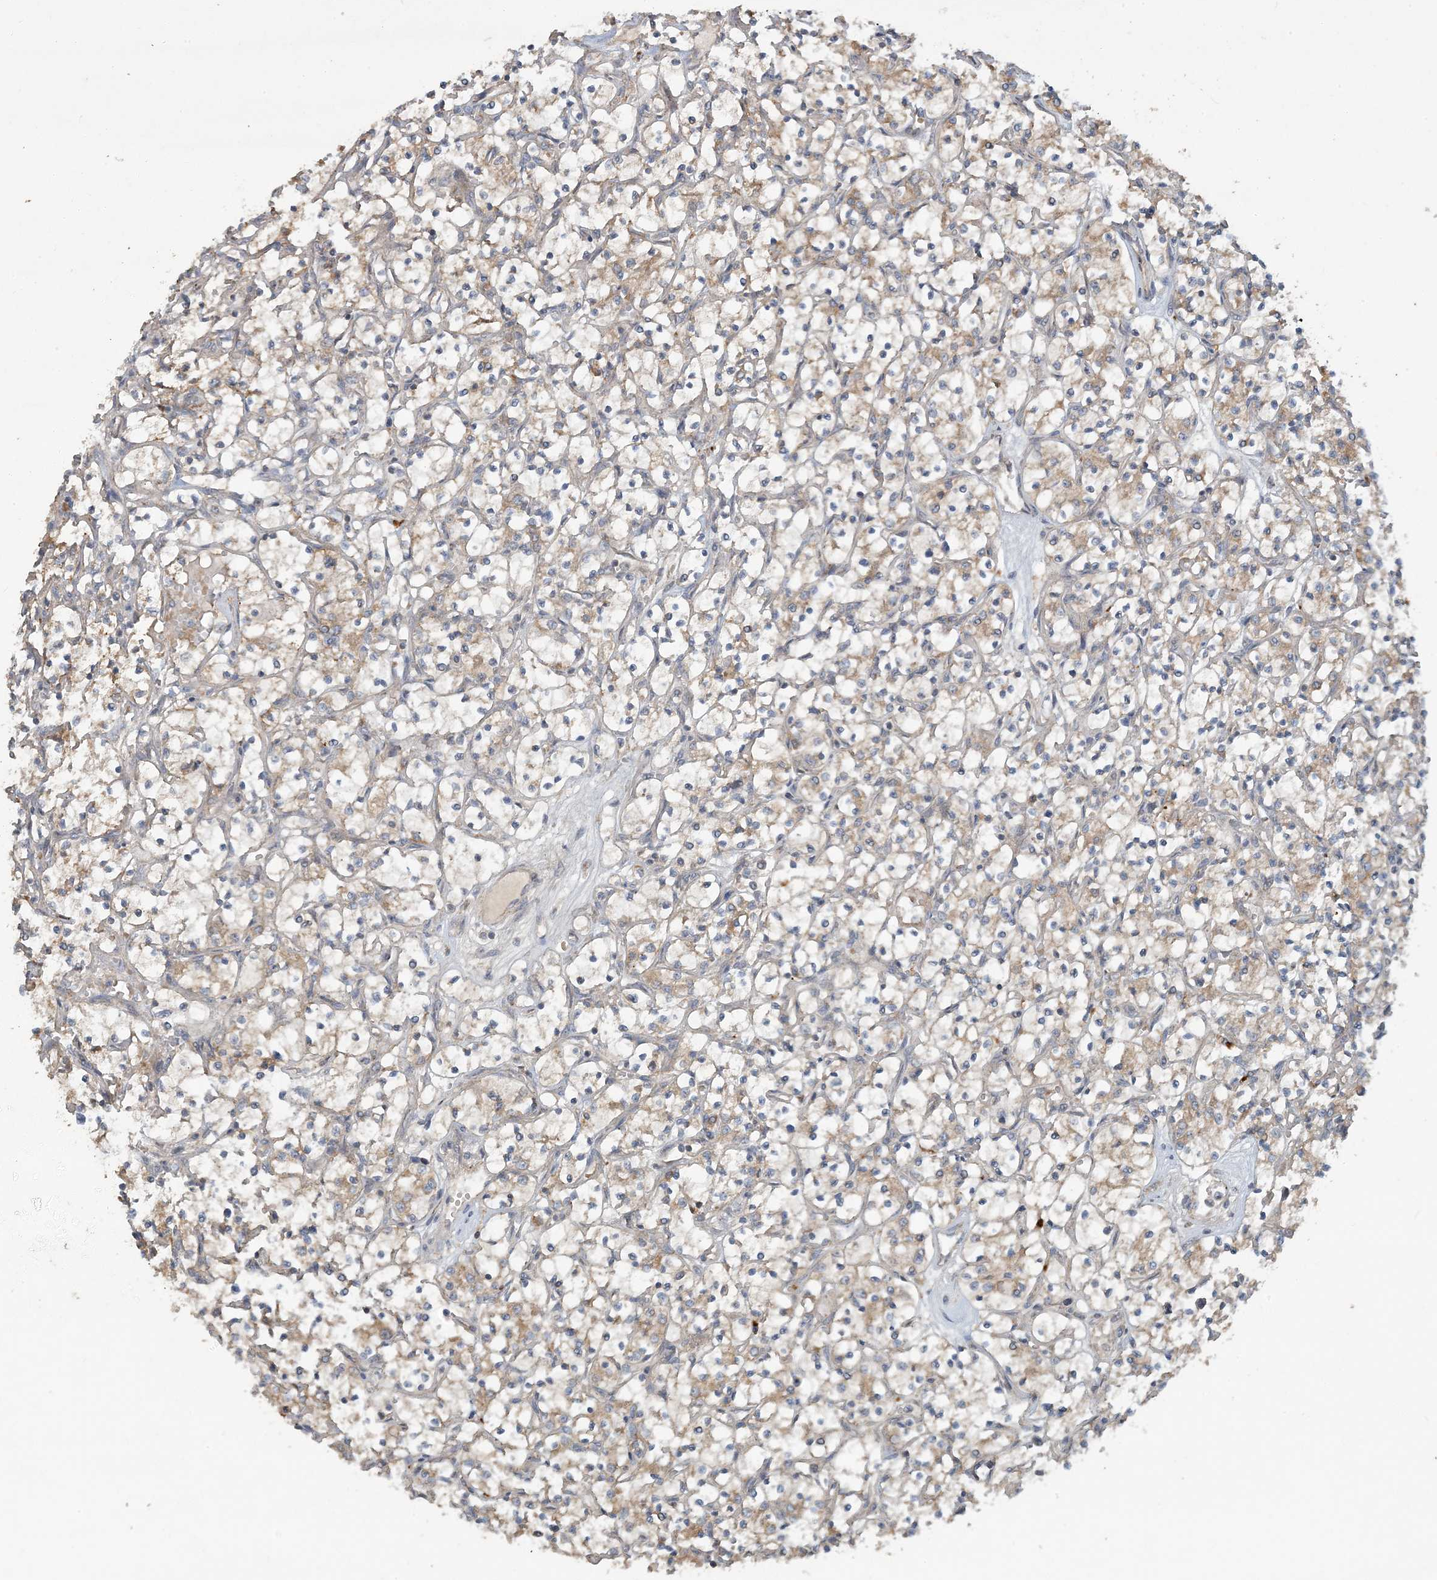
{"staining": {"intensity": "weak", "quantity": "25%-75%", "location": "cytoplasmic/membranous"}, "tissue": "renal cancer", "cell_type": "Tumor cells", "image_type": "cancer", "snomed": [{"axis": "morphology", "description": "Adenocarcinoma, NOS"}, {"axis": "topography", "description": "Kidney"}], "caption": "Brown immunohistochemical staining in renal adenocarcinoma shows weak cytoplasmic/membranous positivity in about 25%-75% of tumor cells.", "gene": "LTN1", "patient": {"sex": "female", "age": 69}}